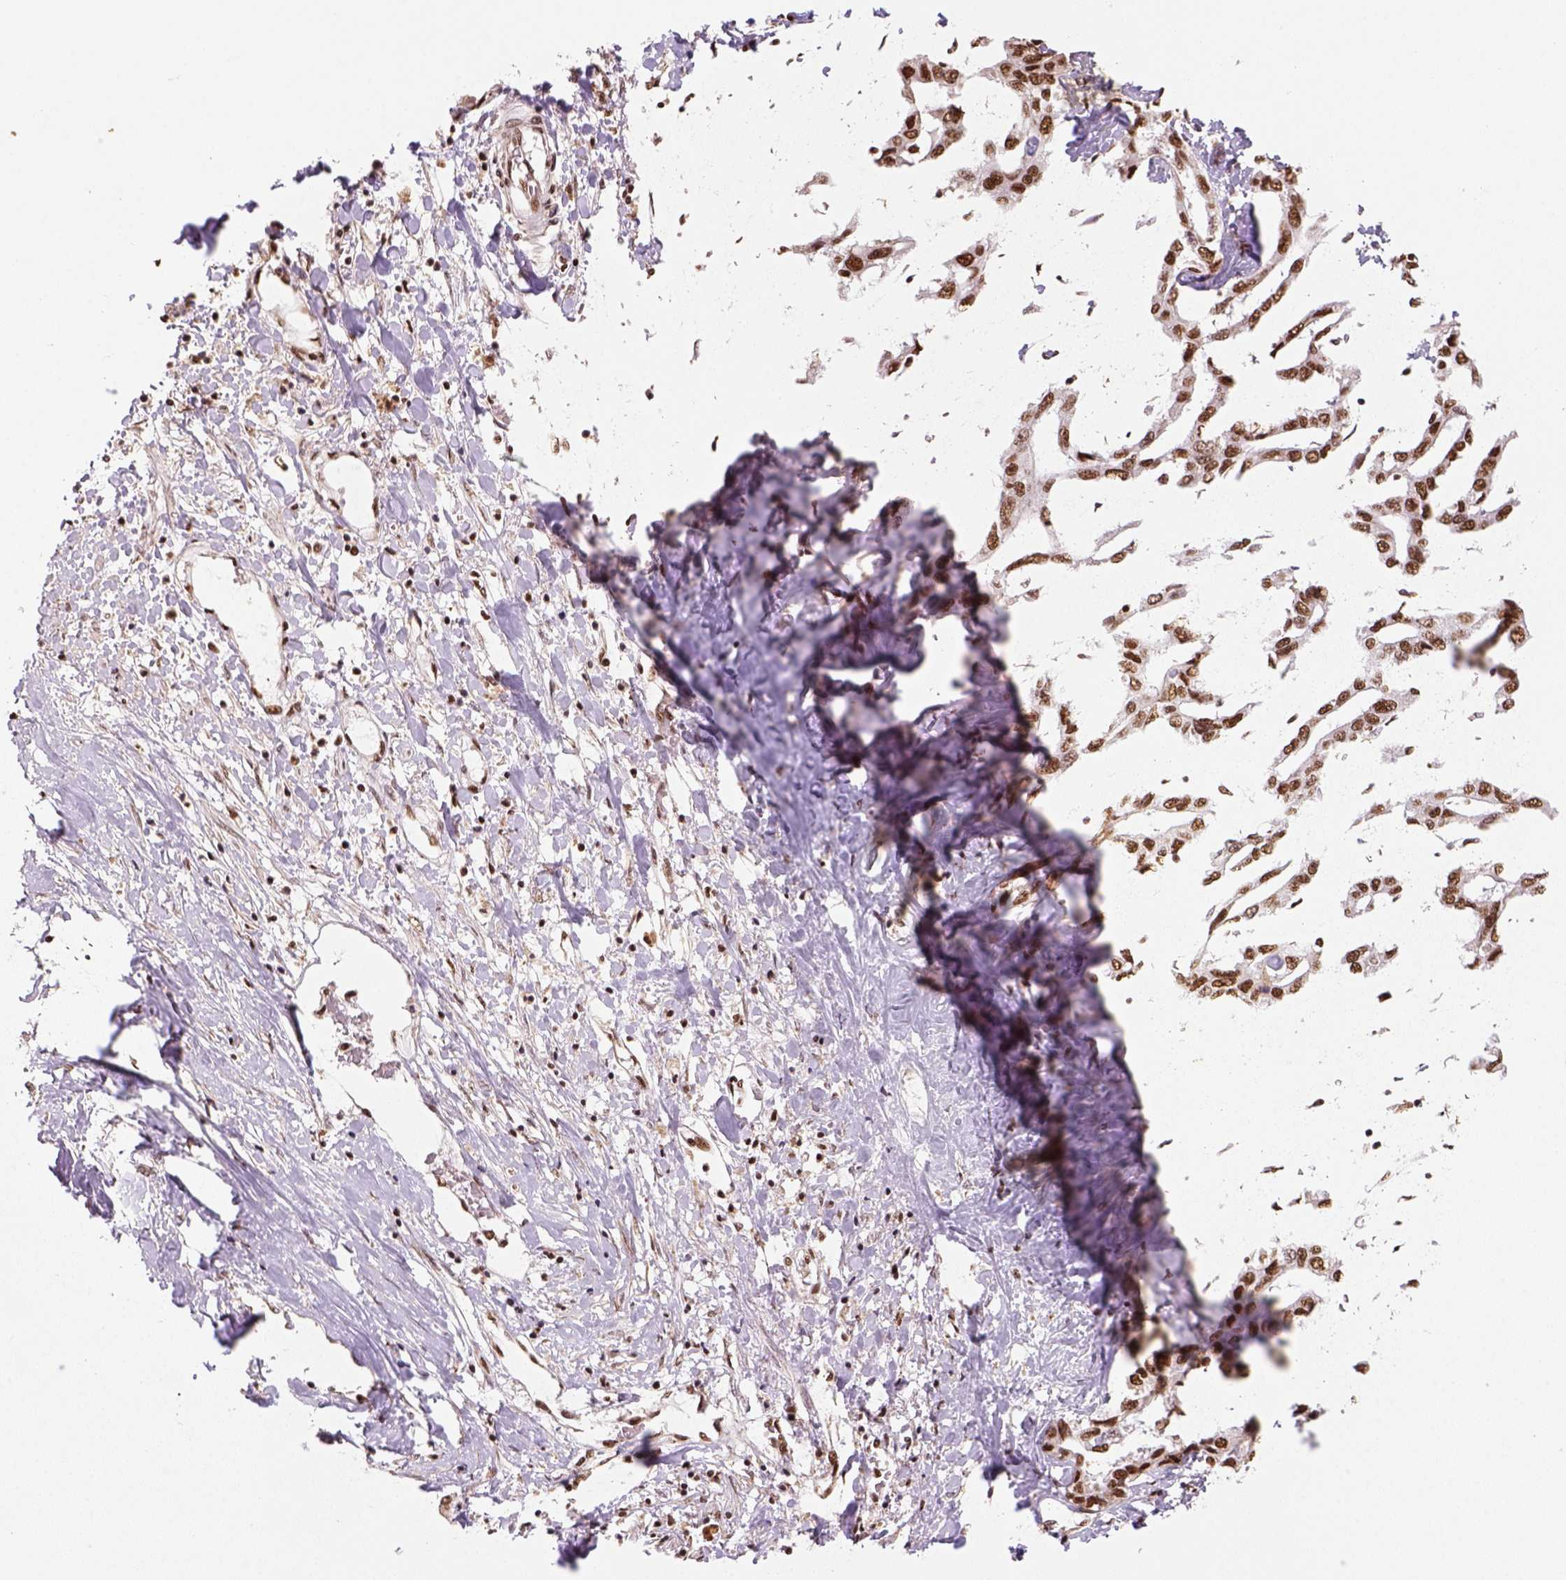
{"staining": {"intensity": "moderate", "quantity": ">75%", "location": "nuclear"}, "tissue": "liver cancer", "cell_type": "Tumor cells", "image_type": "cancer", "snomed": [{"axis": "morphology", "description": "Cholangiocarcinoma"}, {"axis": "topography", "description": "Liver"}], "caption": "Protein analysis of liver cancer (cholangiocarcinoma) tissue displays moderate nuclear positivity in approximately >75% of tumor cells.", "gene": "CCAR1", "patient": {"sex": "male", "age": 59}}